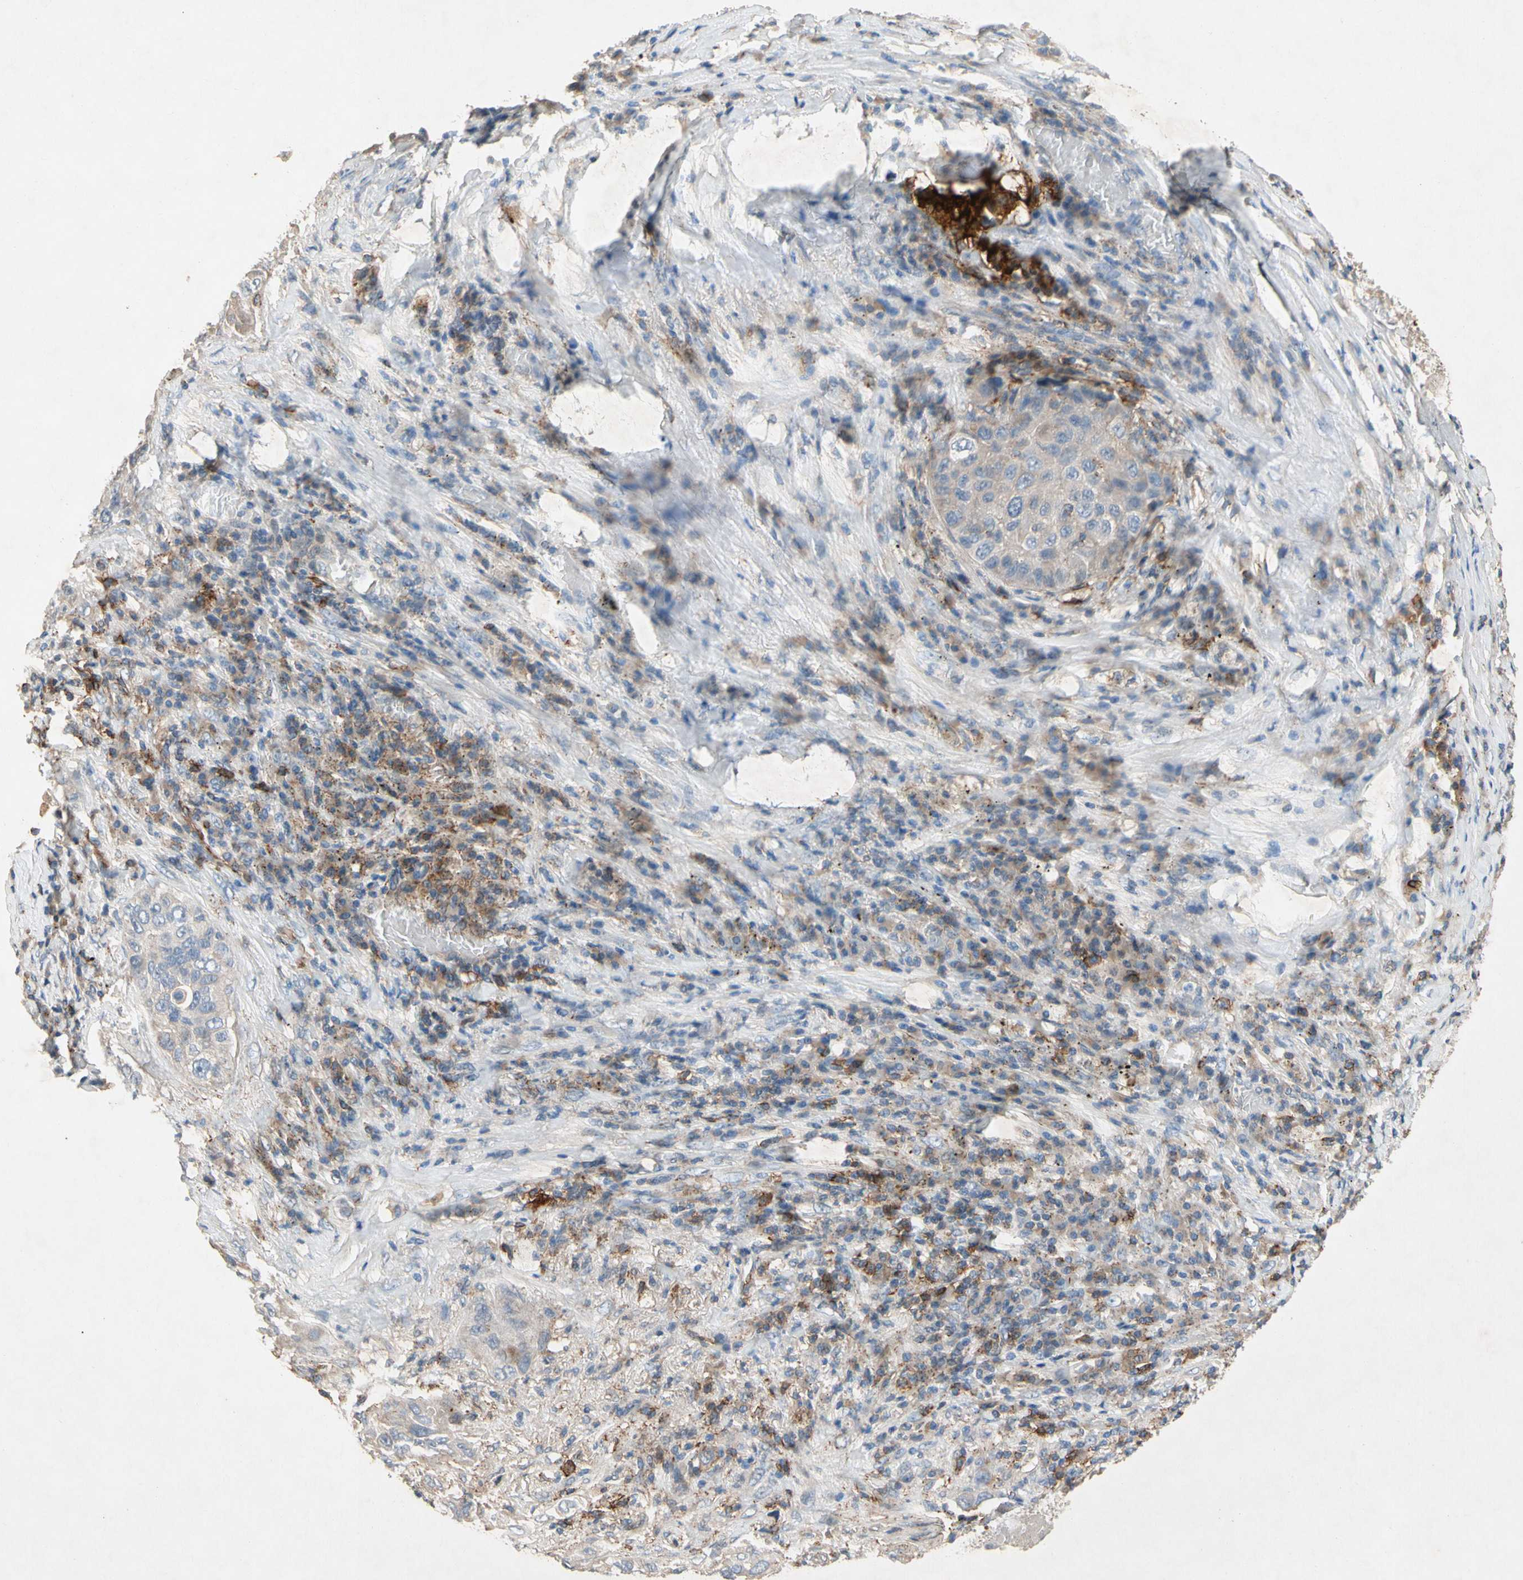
{"staining": {"intensity": "weak", "quantity": "25%-75%", "location": "cytoplasmic/membranous"}, "tissue": "lung cancer", "cell_type": "Tumor cells", "image_type": "cancer", "snomed": [{"axis": "morphology", "description": "Squamous cell carcinoma, NOS"}, {"axis": "topography", "description": "Lung"}], "caption": "Immunohistochemistry (DAB (3,3'-diaminobenzidine)) staining of human lung squamous cell carcinoma reveals weak cytoplasmic/membranous protein positivity in about 25%-75% of tumor cells.", "gene": "NDFIP2", "patient": {"sex": "male", "age": 57}}